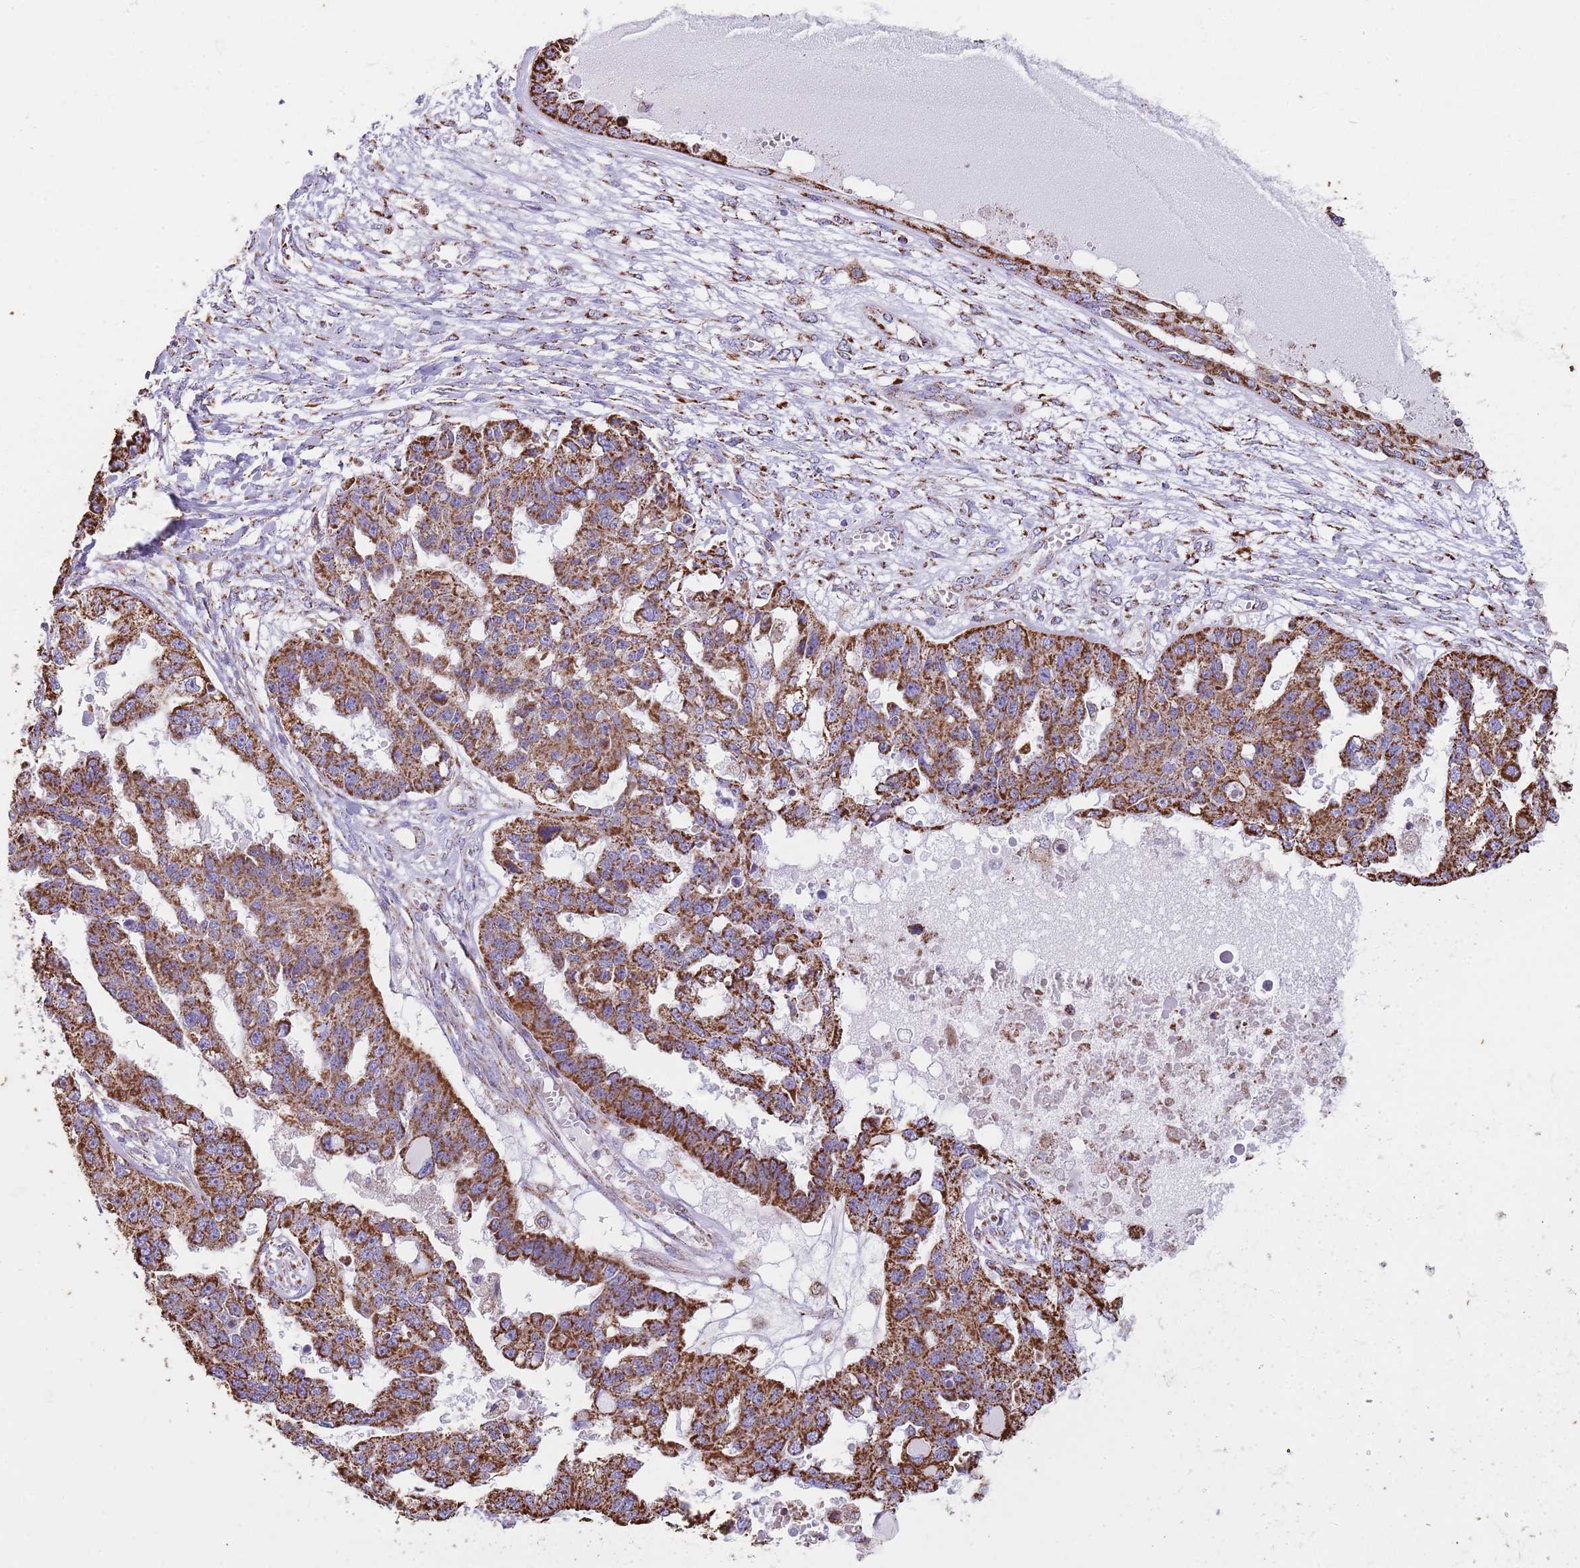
{"staining": {"intensity": "strong", "quantity": ">75%", "location": "cytoplasmic/membranous"}, "tissue": "ovarian cancer", "cell_type": "Tumor cells", "image_type": "cancer", "snomed": [{"axis": "morphology", "description": "Cystadenocarcinoma, serous, NOS"}, {"axis": "topography", "description": "Ovary"}], "caption": "Tumor cells exhibit strong cytoplasmic/membranous positivity in about >75% of cells in ovarian cancer.", "gene": "TTLL1", "patient": {"sex": "female", "age": 58}}